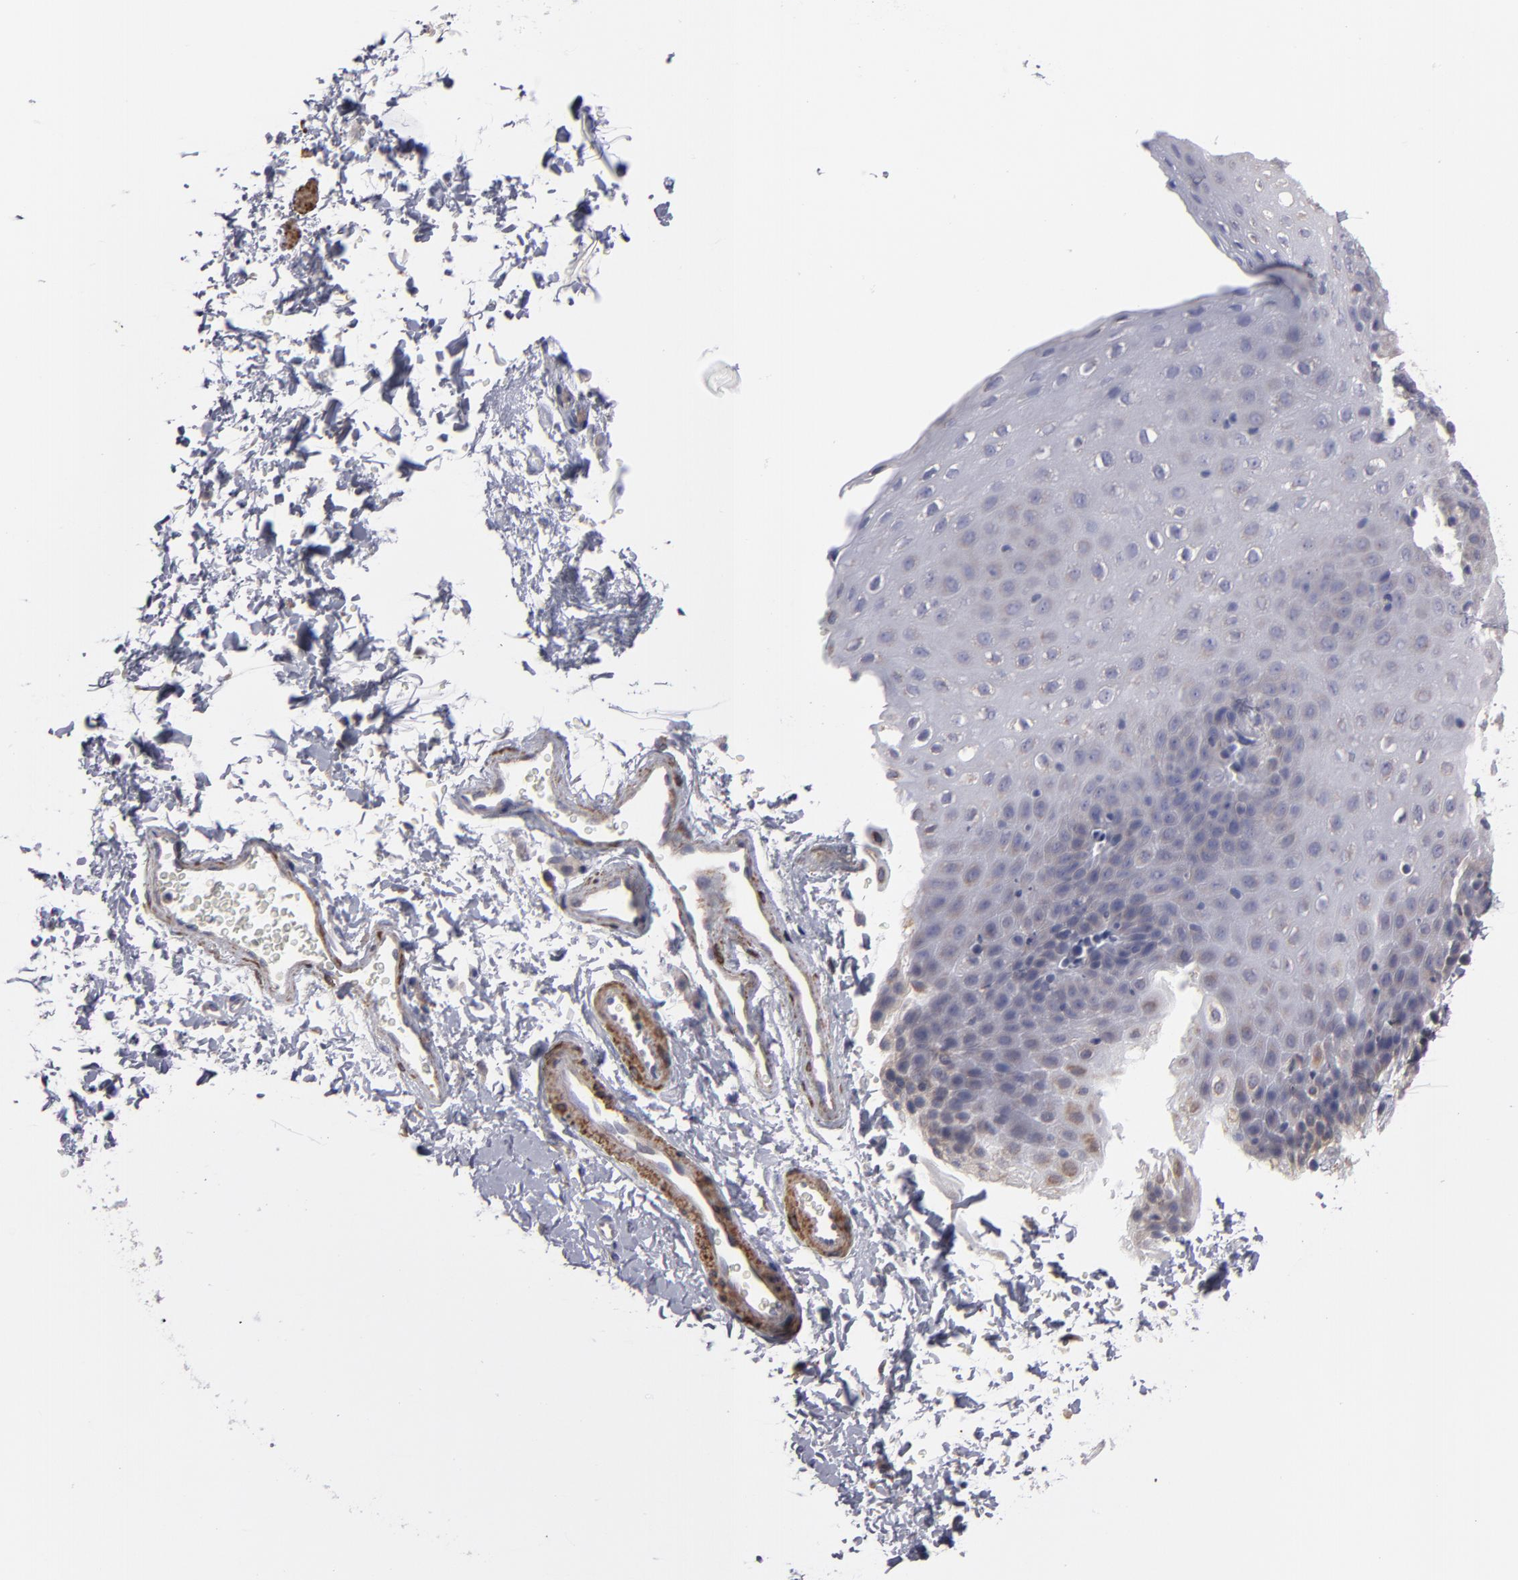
{"staining": {"intensity": "negative", "quantity": "none", "location": "none"}, "tissue": "esophagus", "cell_type": "Squamous epithelial cells", "image_type": "normal", "snomed": [{"axis": "morphology", "description": "Normal tissue, NOS"}, {"axis": "topography", "description": "Esophagus"}], "caption": "IHC photomicrograph of normal esophagus: human esophagus stained with DAB demonstrates no significant protein positivity in squamous epithelial cells.", "gene": "SLMAP", "patient": {"sex": "female", "age": 61}}